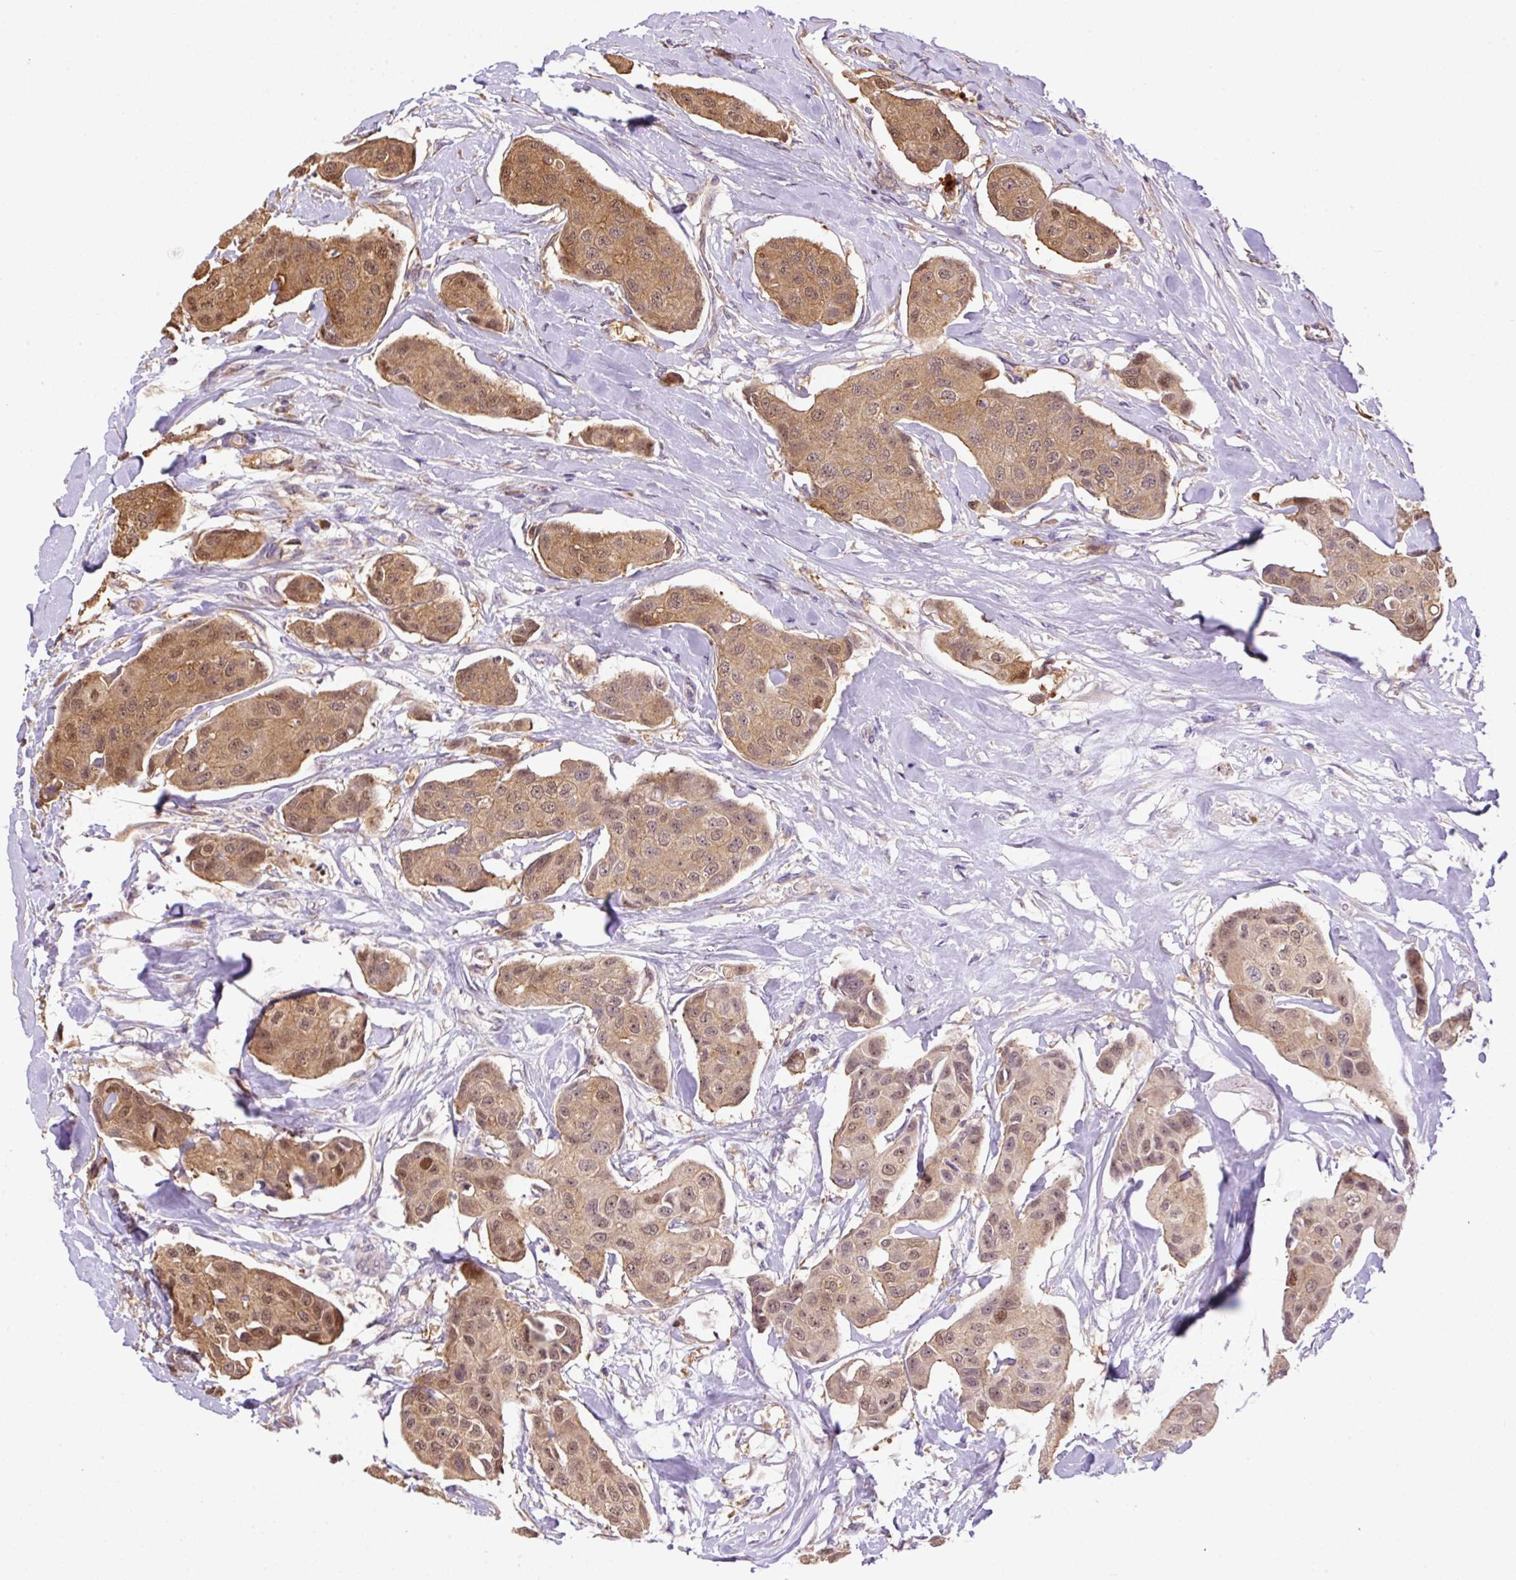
{"staining": {"intensity": "moderate", "quantity": ">75%", "location": "cytoplasmic/membranous,nuclear"}, "tissue": "breast cancer", "cell_type": "Tumor cells", "image_type": "cancer", "snomed": [{"axis": "morphology", "description": "Duct carcinoma"}, {"axis": "topography", "description": "Breast"}, {"axis": "topography", "description": "Lymph node"}], "caption": "Protein expression analysis of human intraductal carcinoma (breast) reveals moderate cytoplasmic/membranous and nuclear positivity in approximately >75% of tumor cells.", "gene": "PPME1", "patient": {"sex": "female", "age": 80}}